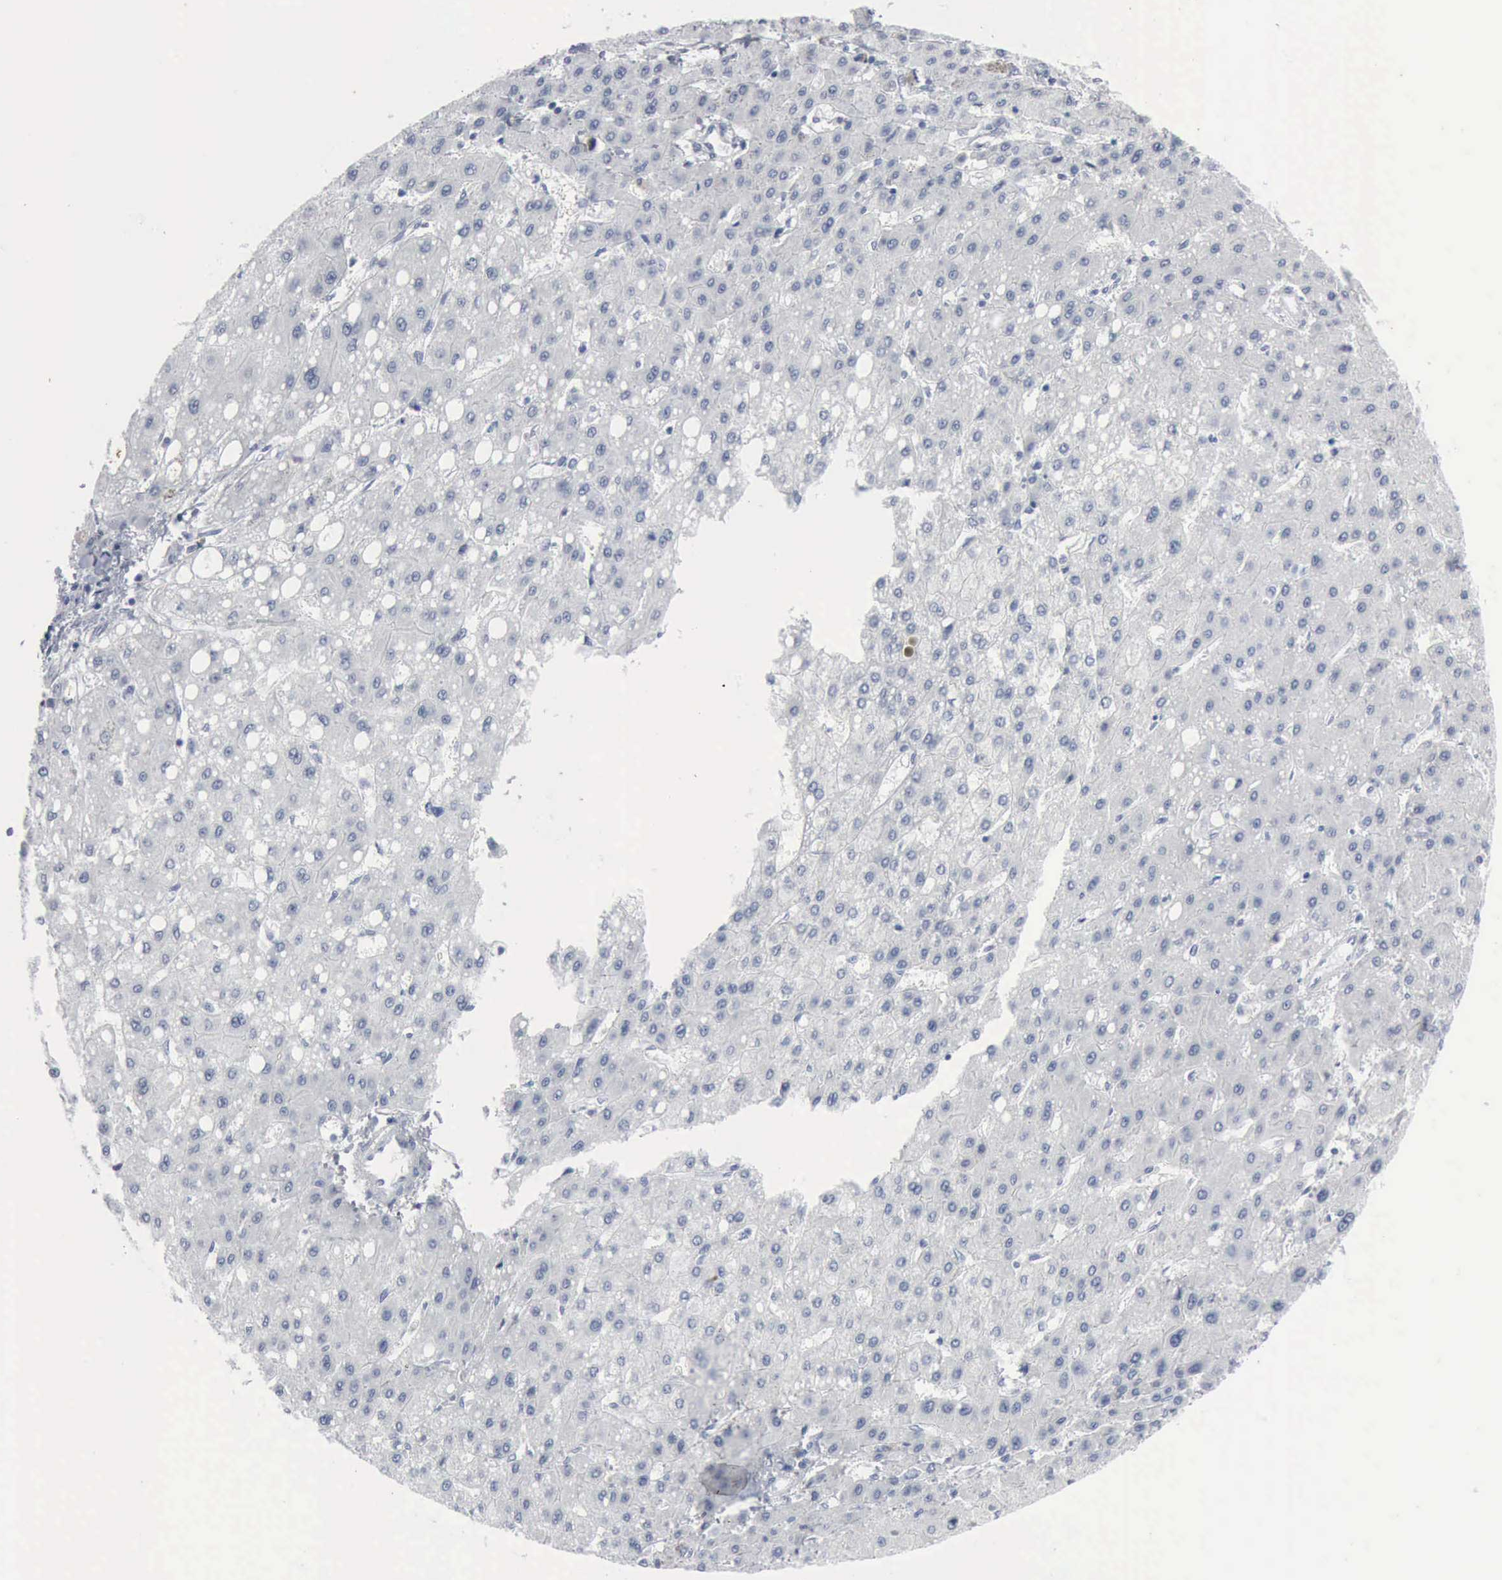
{"staining": {"intensity": "negative", "quantity": "none", "location": "none"}, "tissue": "liver cancer", "cell_type": "Tumor cells", "image_type": "cancer", "snomed": [{"axis": "morphology", "description": "Carcinoma, Hepatocellular, NOS"}, {"axis": "topography", "description": "Liver"}], "caption": "DAB (3,3'-diaminobenzidine) immunohistochemical staining of hepatocellular carcinoma (liver) shows no significant staining in tumor cells.", "gene": "DMD", "patient": {"sex": "female", "age": 52}}